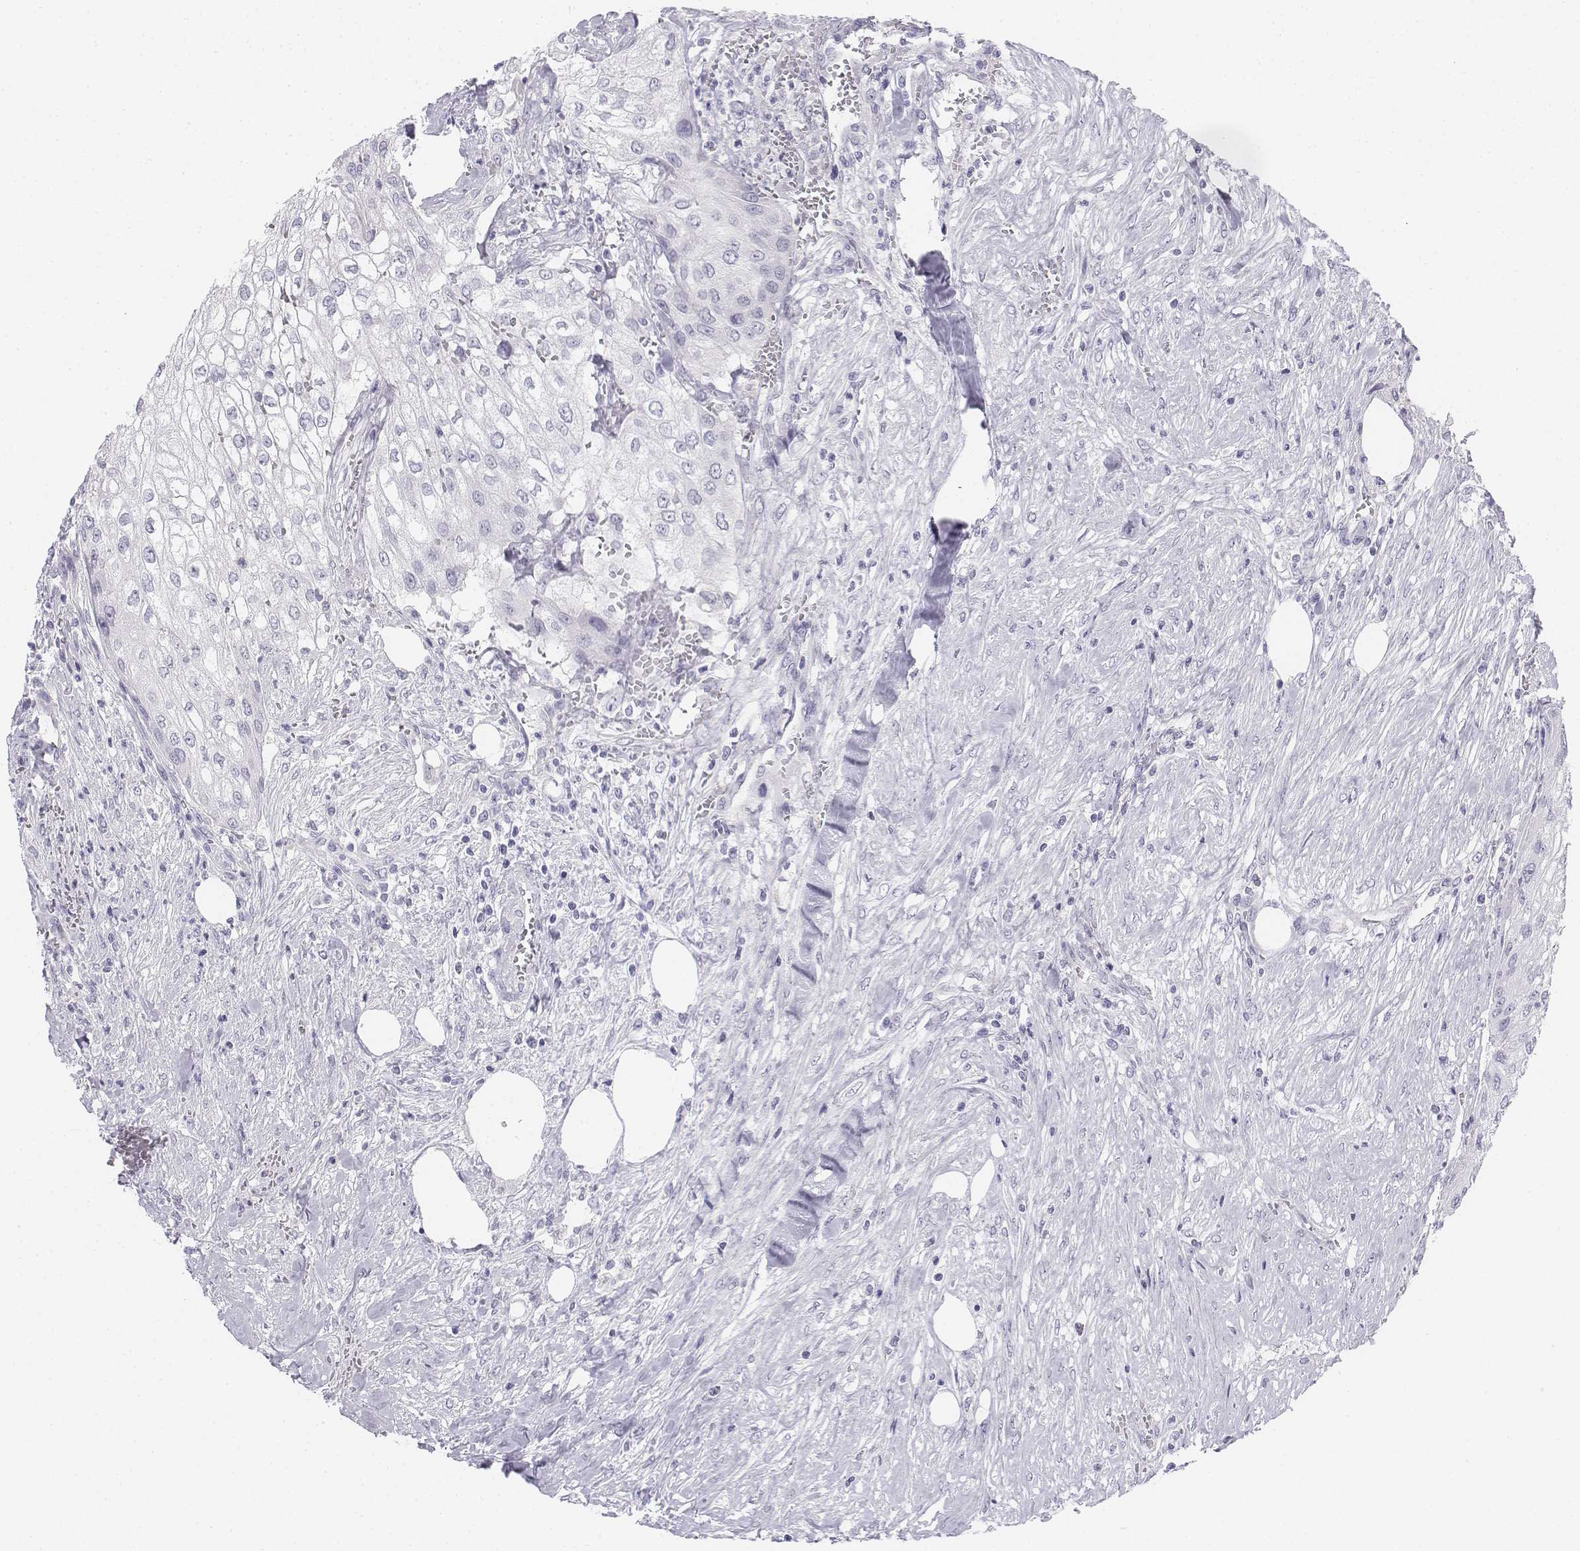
{"staining": {"intensity": "negative", "quantity": "none", "location": "none"}, "tissue": "urothelial cancer", "cell_type": "Tumor cells", "image_type": "cancer", "snomed": [{"axis": "morphology", "description": "Urothelial carcinoma, High grade"}, {"axis": "topography", "description": "Urinary bladder"}], "caption": "Immunohistochemical staining of human urothelial carcinoma (high-grade) reveals no significant staining in tumor cells. (IHC, brightfield microscopy, high magnification).", "gene": "TH", "patient": {"sex": "male", "age": 62}}